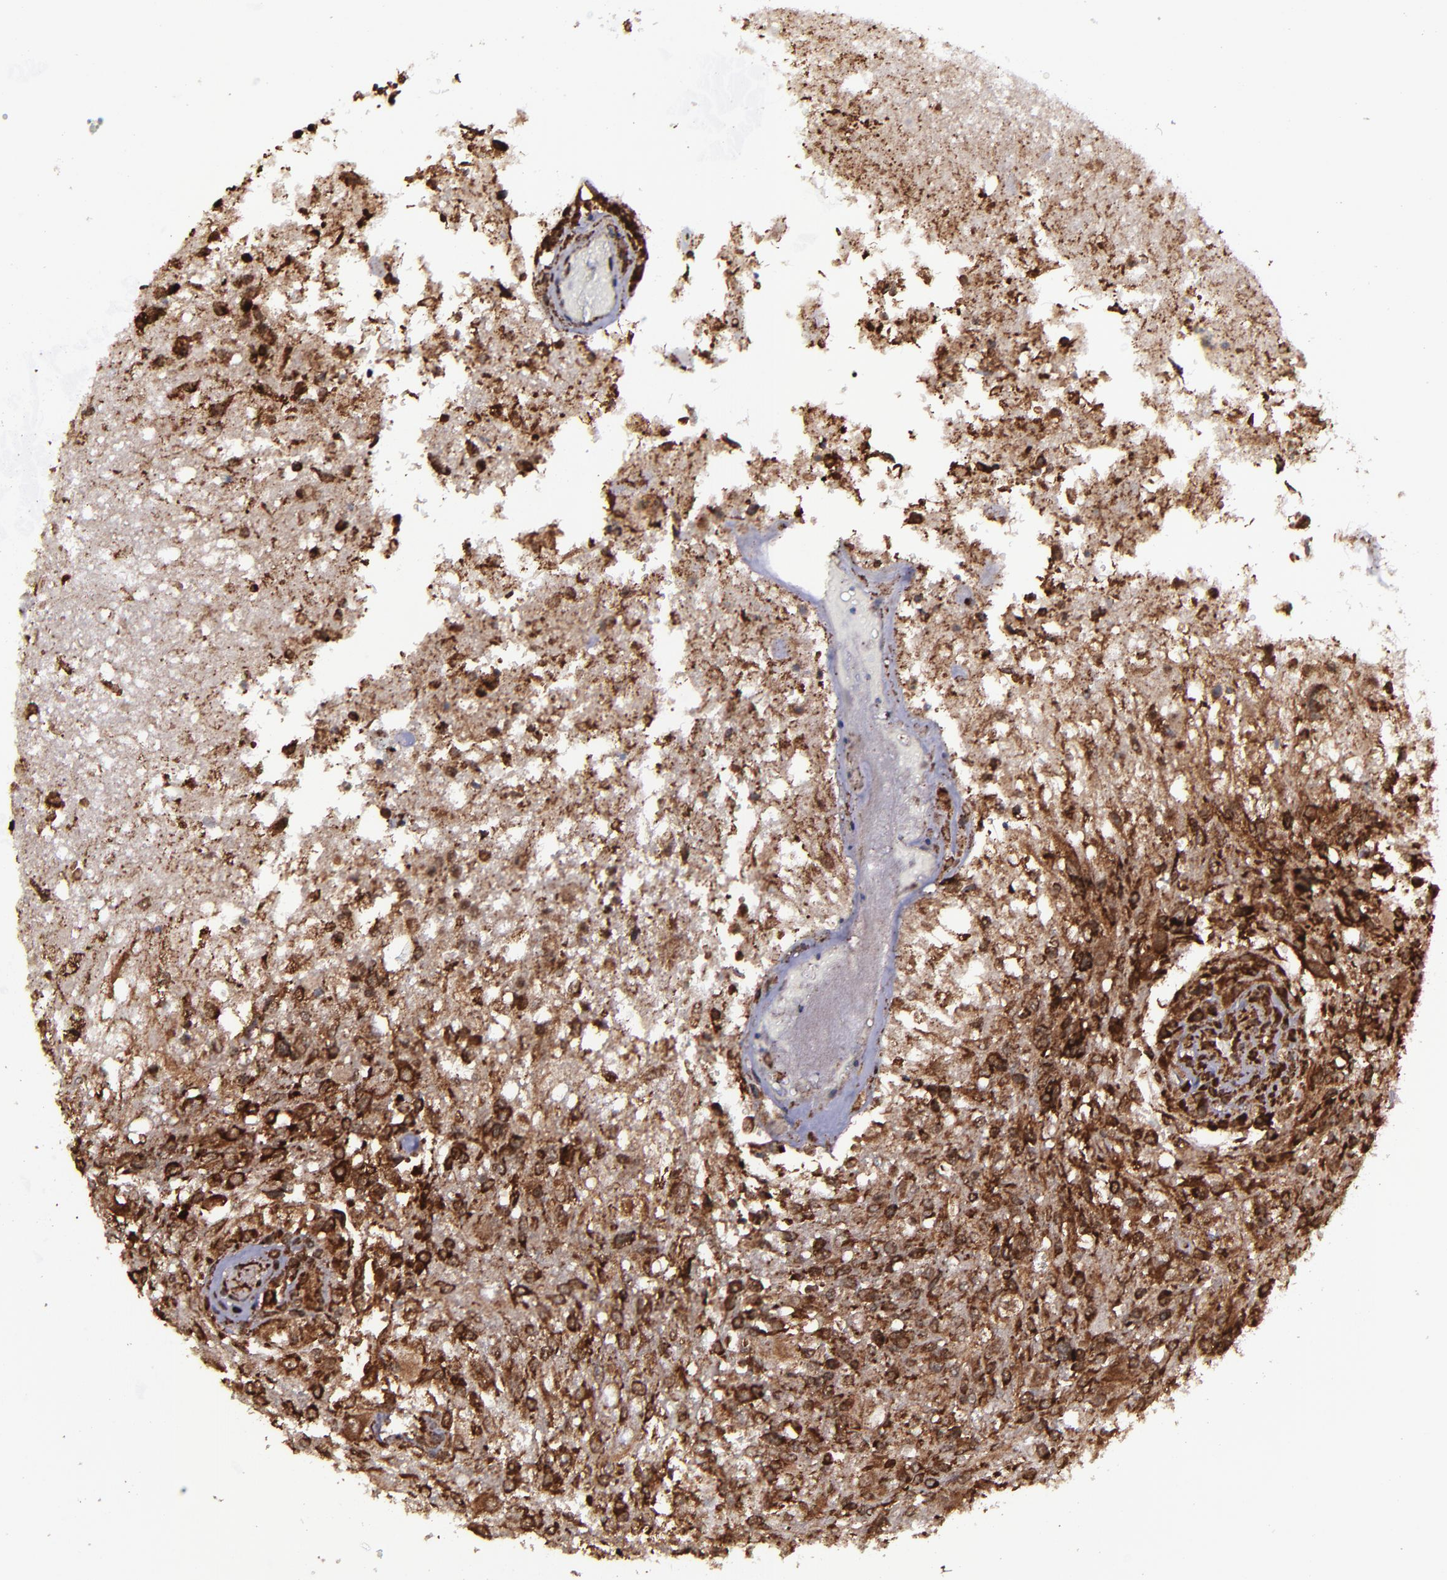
{"staining": {"intensity": "strong", "quantity": ">75%", "location": "cytoplasmic/membranous,nuclear"}, "tissue": "glioma", "cell_type": "Tumor cells", "image_type": "cancer", "snomed": [{"axis": "morphology", "description": "Glioma, malignant, High grade"}, {"axis": "topography", "description": "Cerebral cortex"}], "caption": "Immunohistochemistry histopathology image of neoplastic tissue: human malignant glioma (high-grade) stained using immunohistochemistry (IHC) shows high levels of strong protein expression localized specifically in the cytoplasmic/membranous and nuclear of tumor cells, appearing as a cytoplasmic/membranous and nuclear brown color.", "gene": "EIF4ENIF1", "patient": {"sex": "male", "age": 79}}